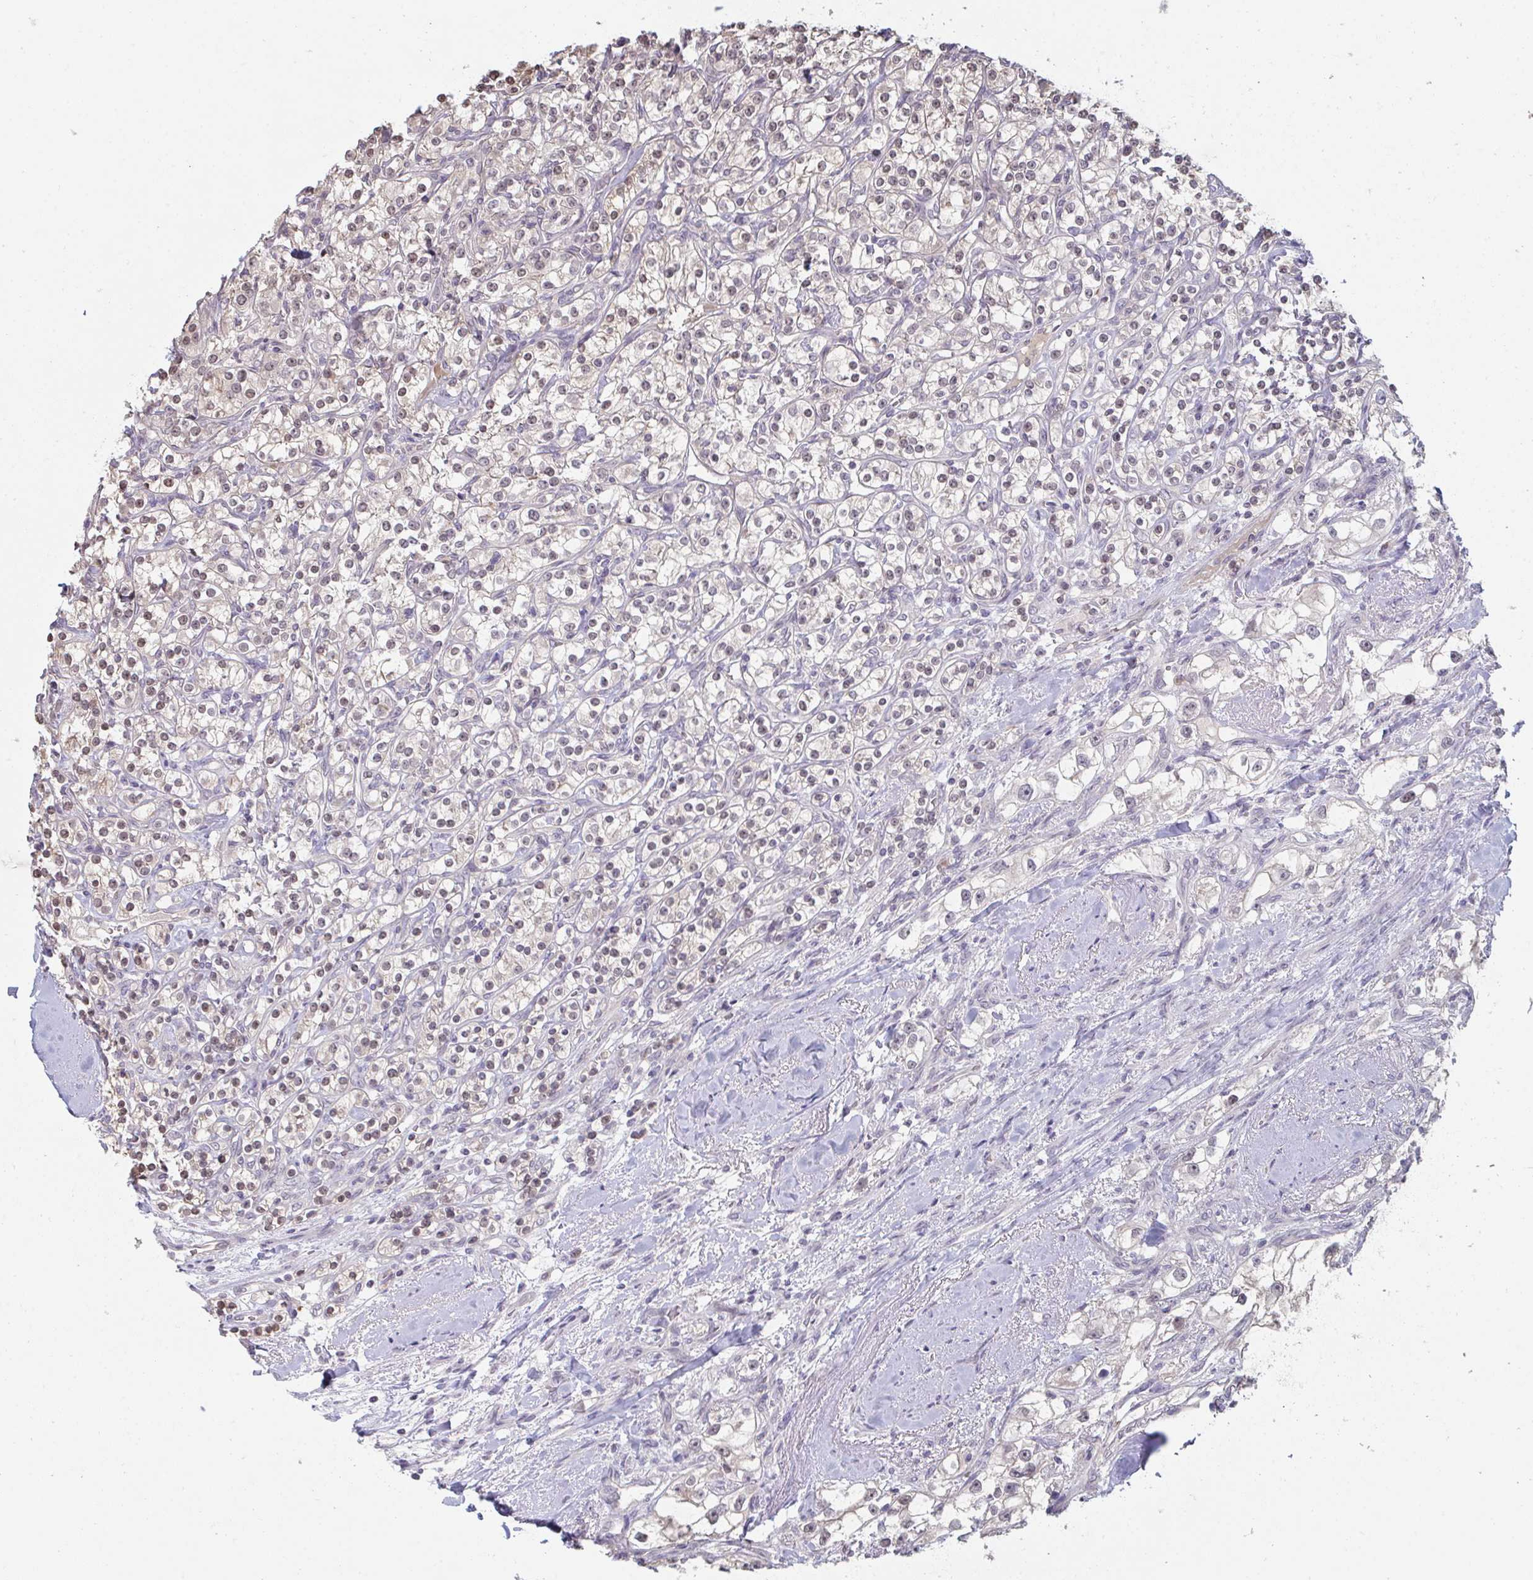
{"staining": {"intensity": "weak", "quantity": "<25%", "location": "cytoplasmic/membranous,nuclear"}, "tissue": "renal cancer", "cell_type": "Tumor cells", "image_type": "cancer", "snomed": [{"axis": "morphology", "description": "Adenocarcinoma, NOS"}, {"axis": "topography", "description": "Kidney"}], "caption": "High magnification brightfield microscopy of renal cancer stained with DAB (brown) and counterstained with hematoxylin (blue): tumor cells show no significant expression.", "gene": "ZNF214", "patient": {"sex": "male", "age": 77}}